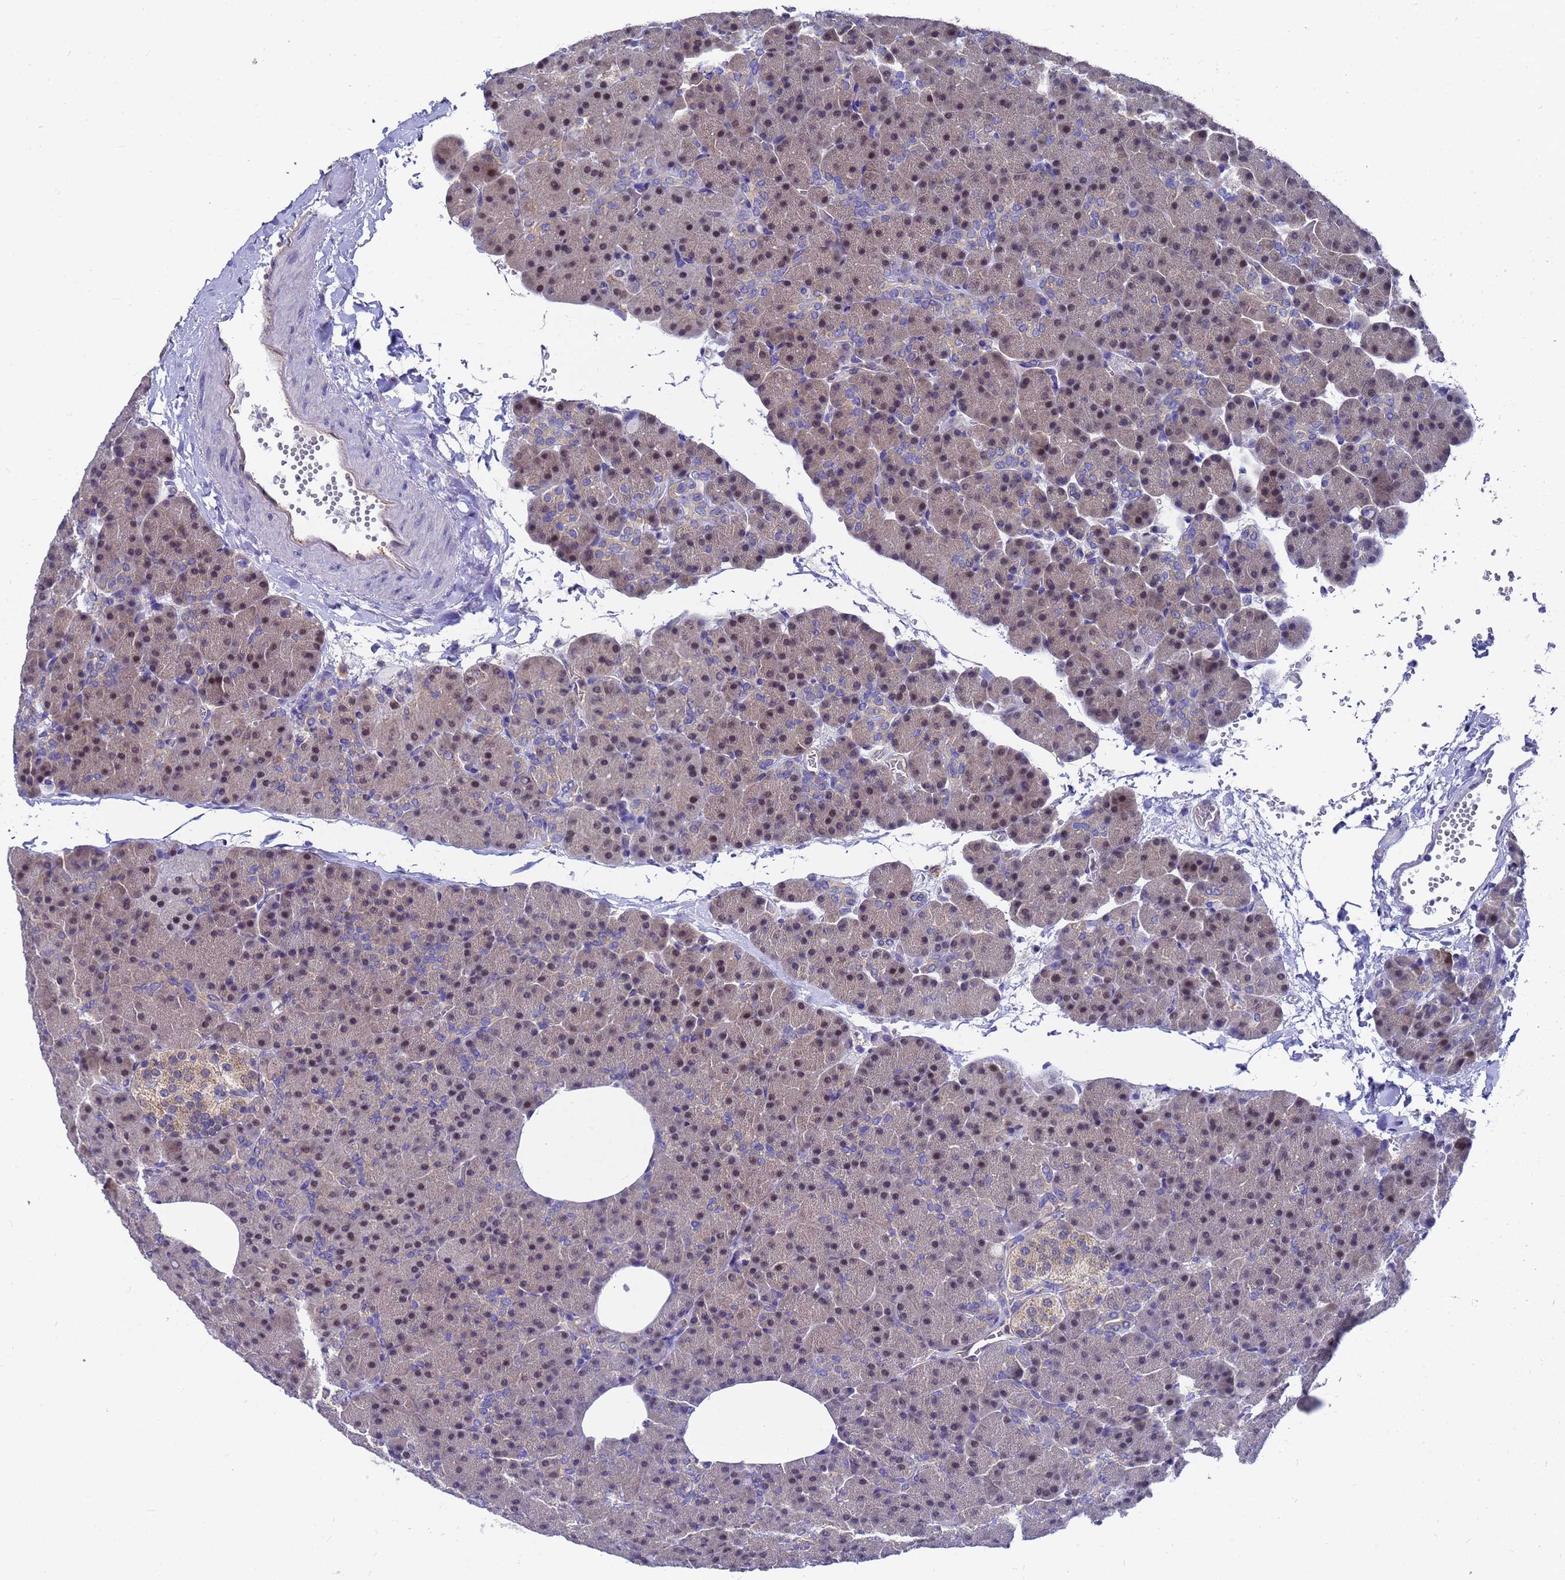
{"staining": {"intensity": "weak", "quantity": "25%-75%", "location": "nuclear"}, "tissue": "pancreas", "cell_type": "Exocrine glandular cells", "image_type": "normal", "snomed": [{"axis": "morphology", "description": "Normal tissue, NOS"}, {"axis": "morphology", "description": "Carcinoid, malignant, NOS"}, {"axis": "topography", "description": "Pancreas"}], "caption": "A high-resolution photomicrograph shows immunohistochemistry staining of unremarkable pancreas, which reveals weak nuclear staining in approximately 25%-75% of exocrine glandular cells. (Brightfield microscopy of DAB IHC at high magnification).", "gene": "SLC35E2B", "patient": {"sex": "female", "age": 35}}